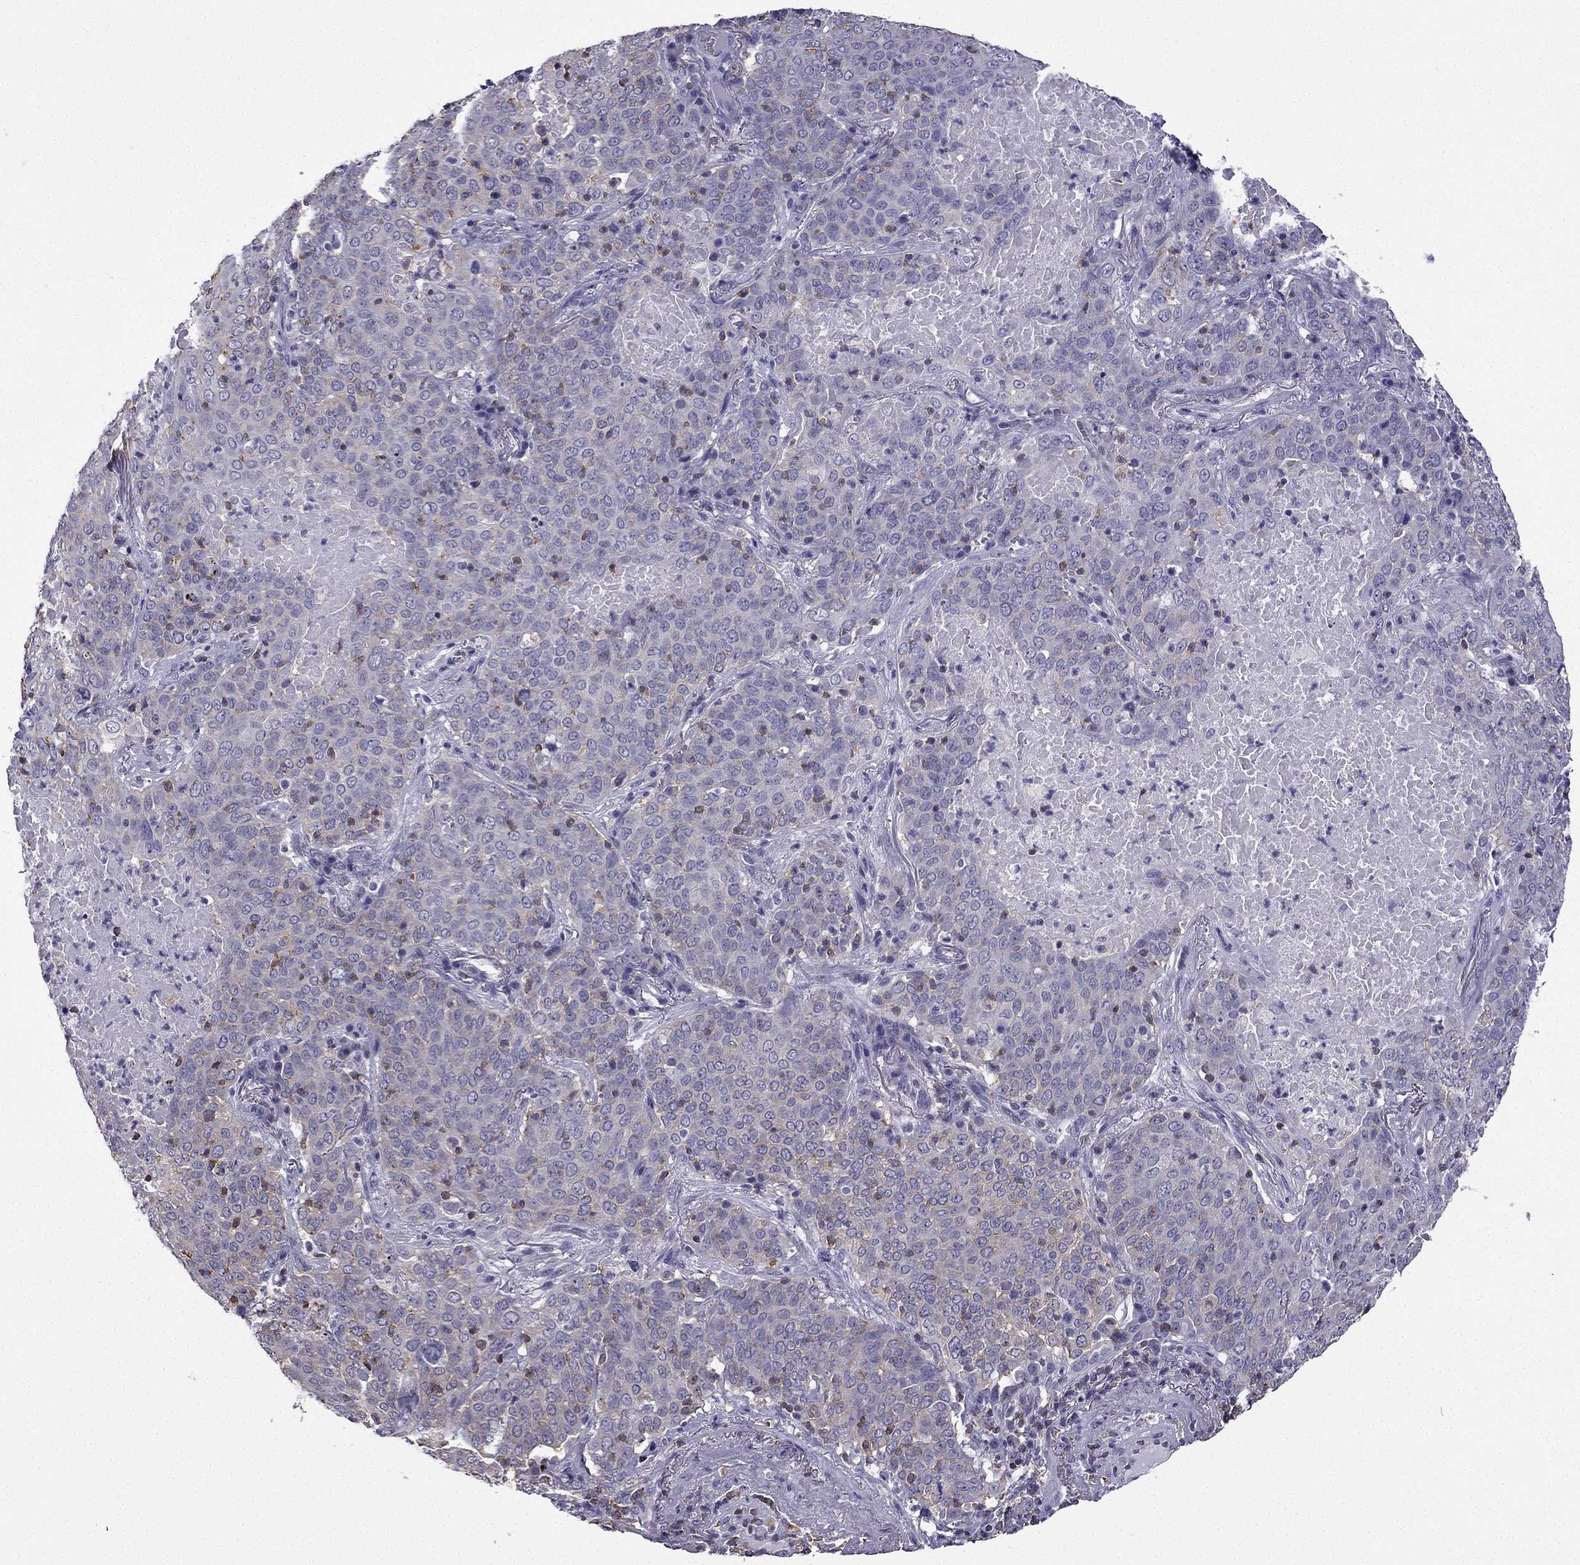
{"staining": {"intensity": "weak", "quantity": "<25%", "location": "cytoplasmic/membranous"}, "tissue": "lung cancer", "cell_type": "Tumor cells", "image_type": "cancer", "snomed": [{"axis": "morphology", "description": "Squamous cell carcinoma, NOS"}, {"axis": "topography", "description": "Lung"}], "caption": "The immunohistochemistry (IHC) histopathology image has no significant staining in tumor cells of lung cancer (squamous cell carcinoma) tissue.", "gene": "CCK", "patient": {"sex": "male", "age": 82}}